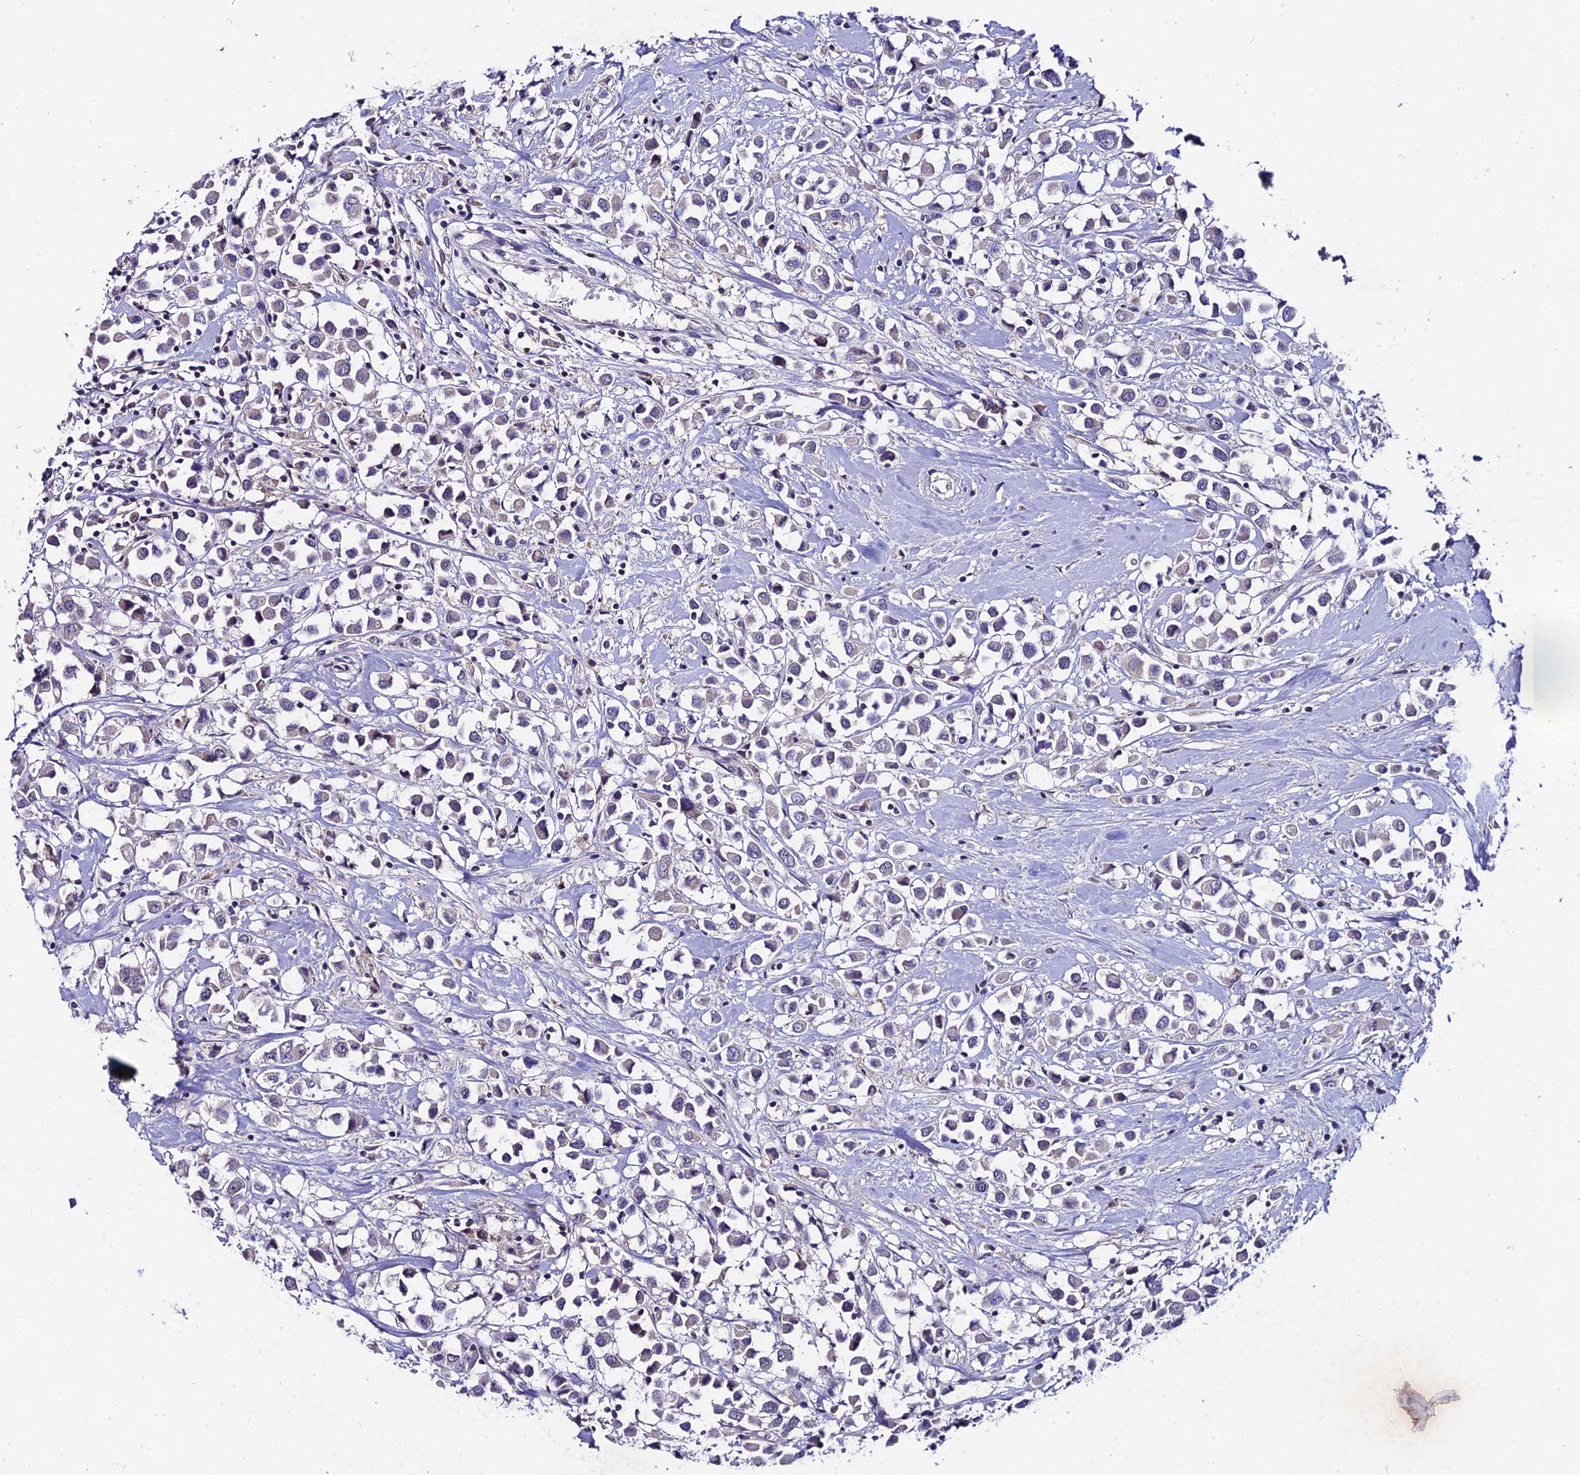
{"staining": {"intensity": "weak", "quantity": "<25%", "location": "cytoplasmic/membranous"}, "tissue": "breast cancer", "cell_type": "Tumor cells", "image_type": "cancer", "snomed": [{"axis": "morphology", "description": "Duct carcinoma"}, {"axis": "topography", "description": "Breast"}], "caption": "Photomicrograph shows no protein expression in tumor cells of intraductal carcinoma (breast) tissue.", "gene": "LGALS7", "patient": {"sex": "female", "age": 61}}